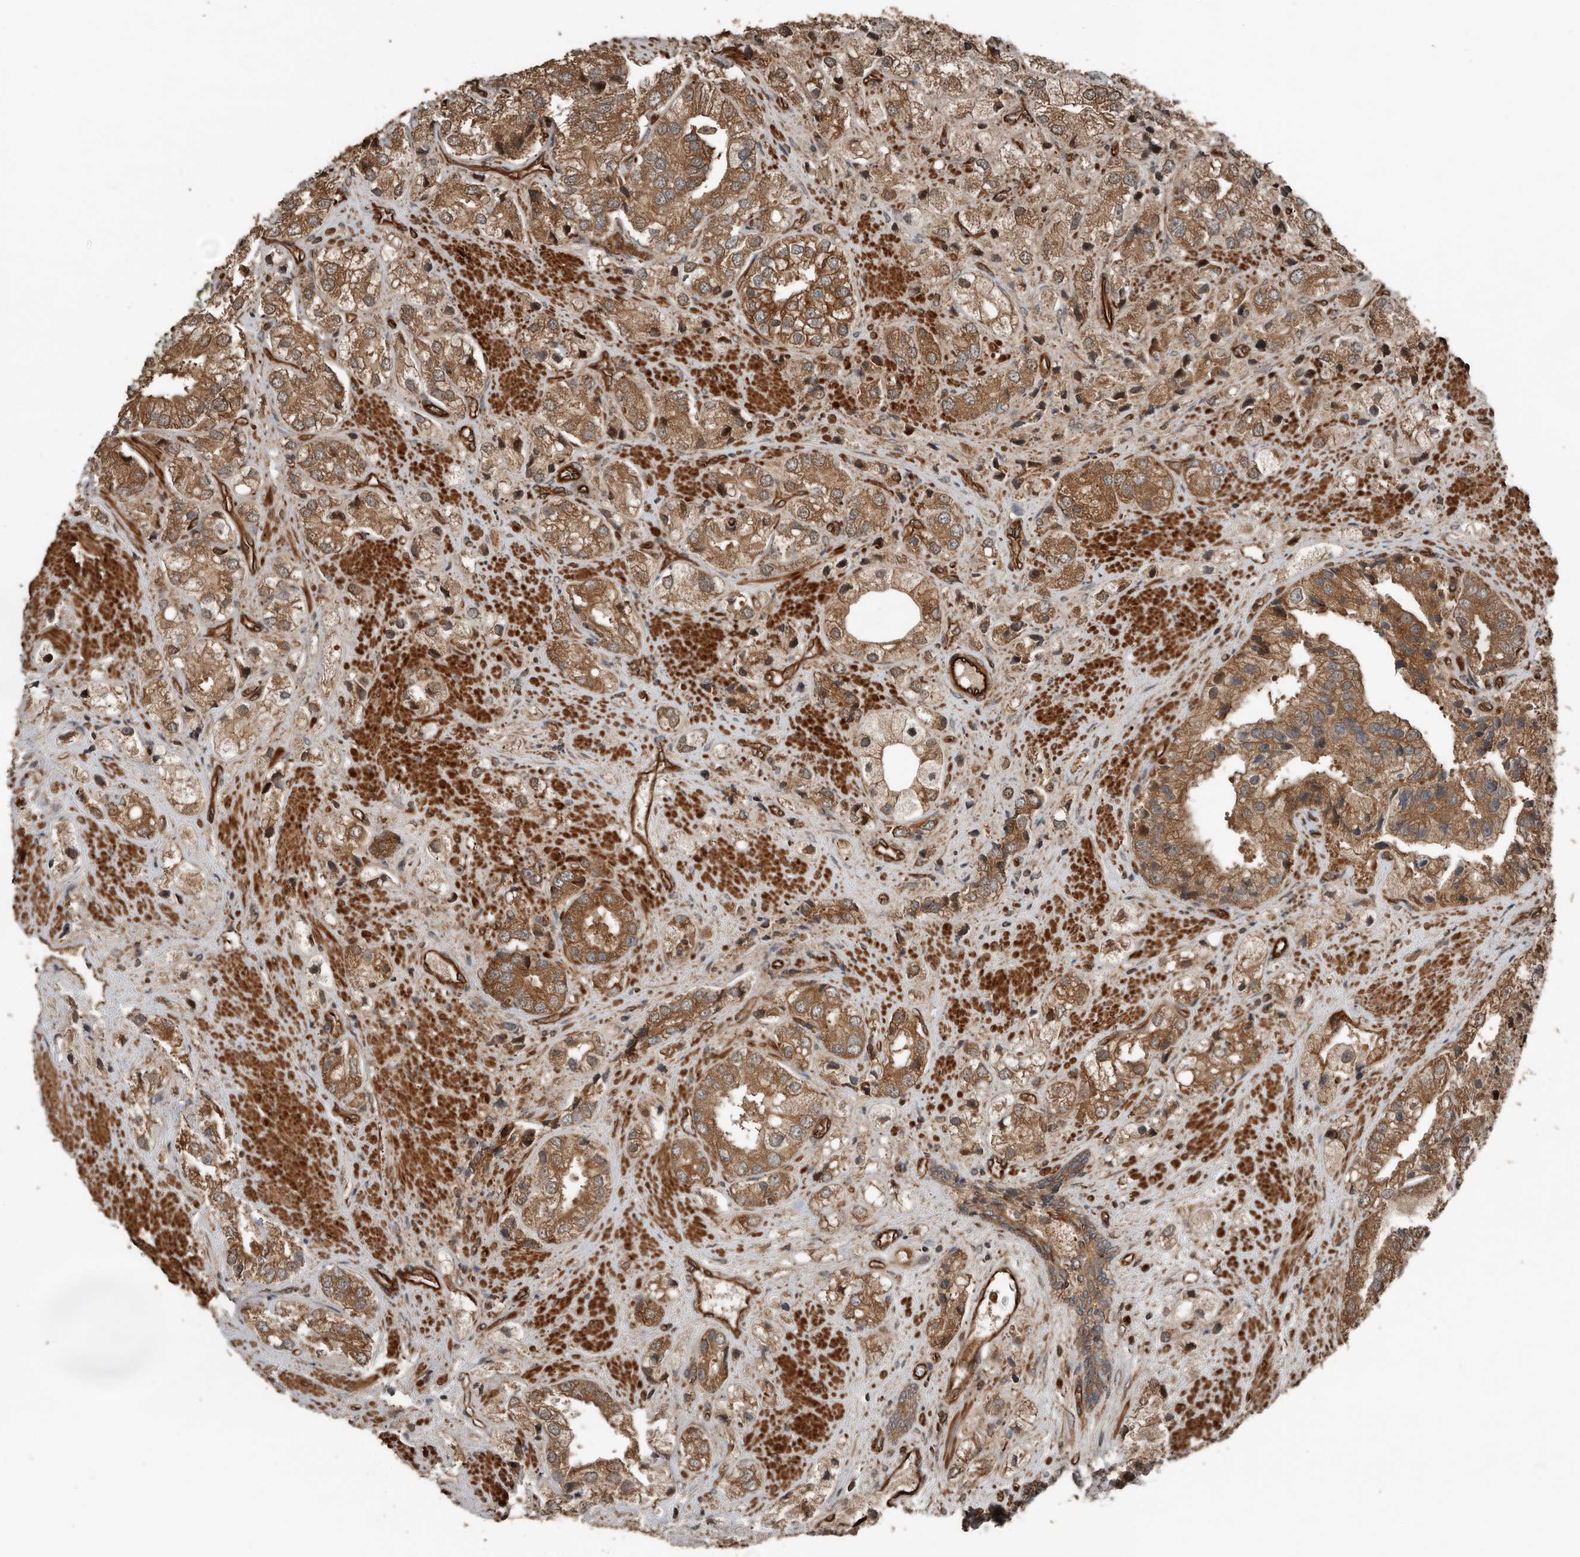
{"staining": {"intensity": "moderate", "quantity": ">75%", "location": "cytoplasmic/membranous"}, "tissue": "prostate cancer", "cell_type": "Tumor cells", "image_type": "cancer", "snomed": [{"axis": "morphology", "description": "Adenocarcinoma, High grade"}, {"axis": "topography", "description": "Prostate"}], "caption": "The photomicrograph reveals staining of prostate cancer, revealing moderate cytoplasmic/membranous protein expression (brown color) within tumor cells. (IHC, brightfield microscopy, high magnification).", "gene": "YOD1", "patient": {"sex": "male", "age": 50}}